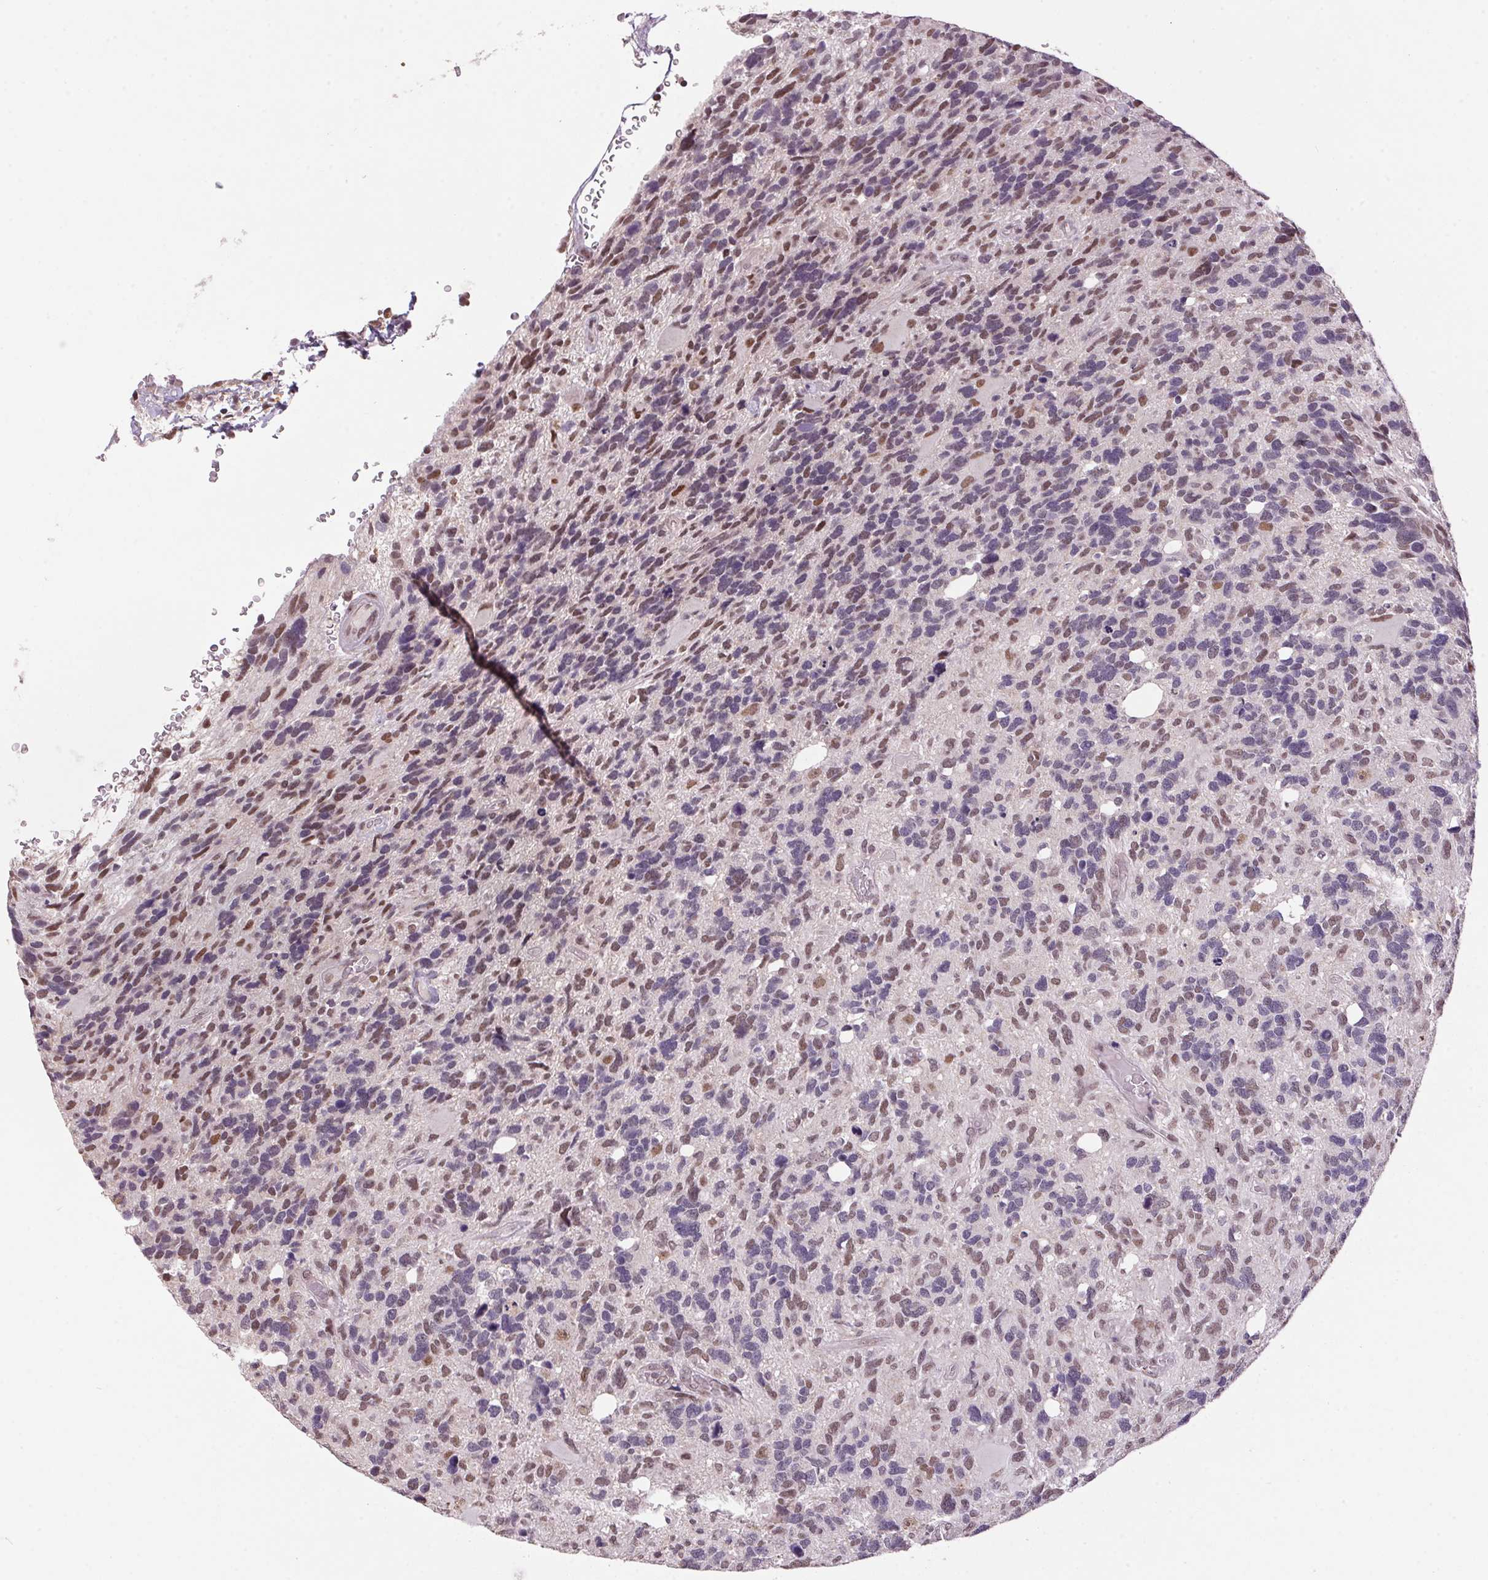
{"staining": {"intensity": "weak", "quantity": "25%-75%", "location": "nuclear"}, "tissue": "glioma", "cell_type": "Tumor cells", "image_type": "cancer", "snomed": [{"axis": "morphology", "description": "Glioma, malignant, High grade"}, {"axis": "topography", "description": "Brain"}], "caption": "Brown immunohistochemical staining in human glioma displays weak nuclear expression in approximately 25%-75% of tumor cells.", "gene": "ZBTB4", "patient": {"sex": "male", "age": 49}}